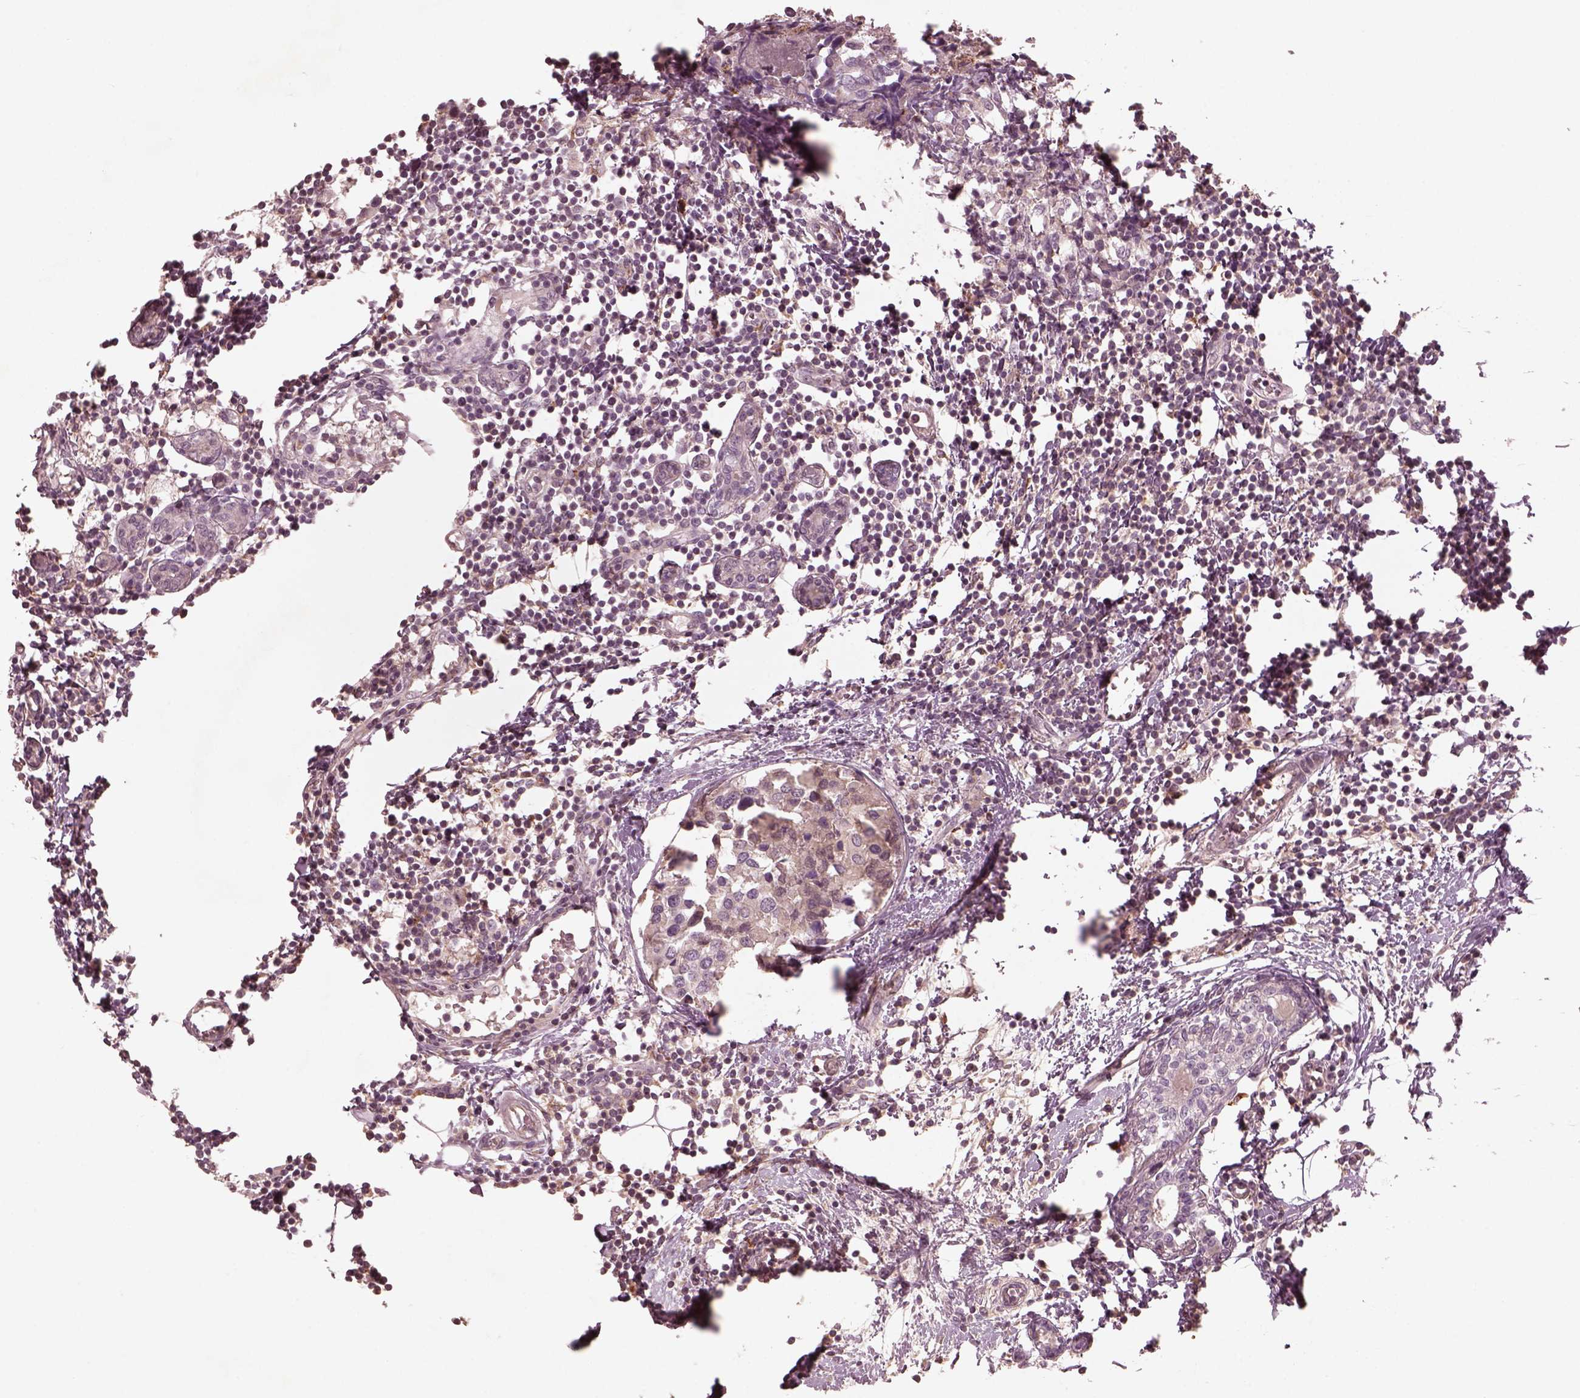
{"staining": {"intensity": "negative", "quantity": "none", "location": "none"}, "tissue": "breast cancer", "cell_type": "Tumor cells", "image_type": "cancer", "snomed": [{"axis": "morphology", "description": "Lobular carcinoma"}, {"axis": "topography", "description": "Breast"}], "caption": "Immunohistochemistry image of breast lobular carcinoma stained for a protein (brown), which displays no positivity in tumor cells. (Immunohistochemistry, brightfield microscopy, high magnification).", "gene": "VWA5B1", "patient": {"sex": "female", "age": 59}}